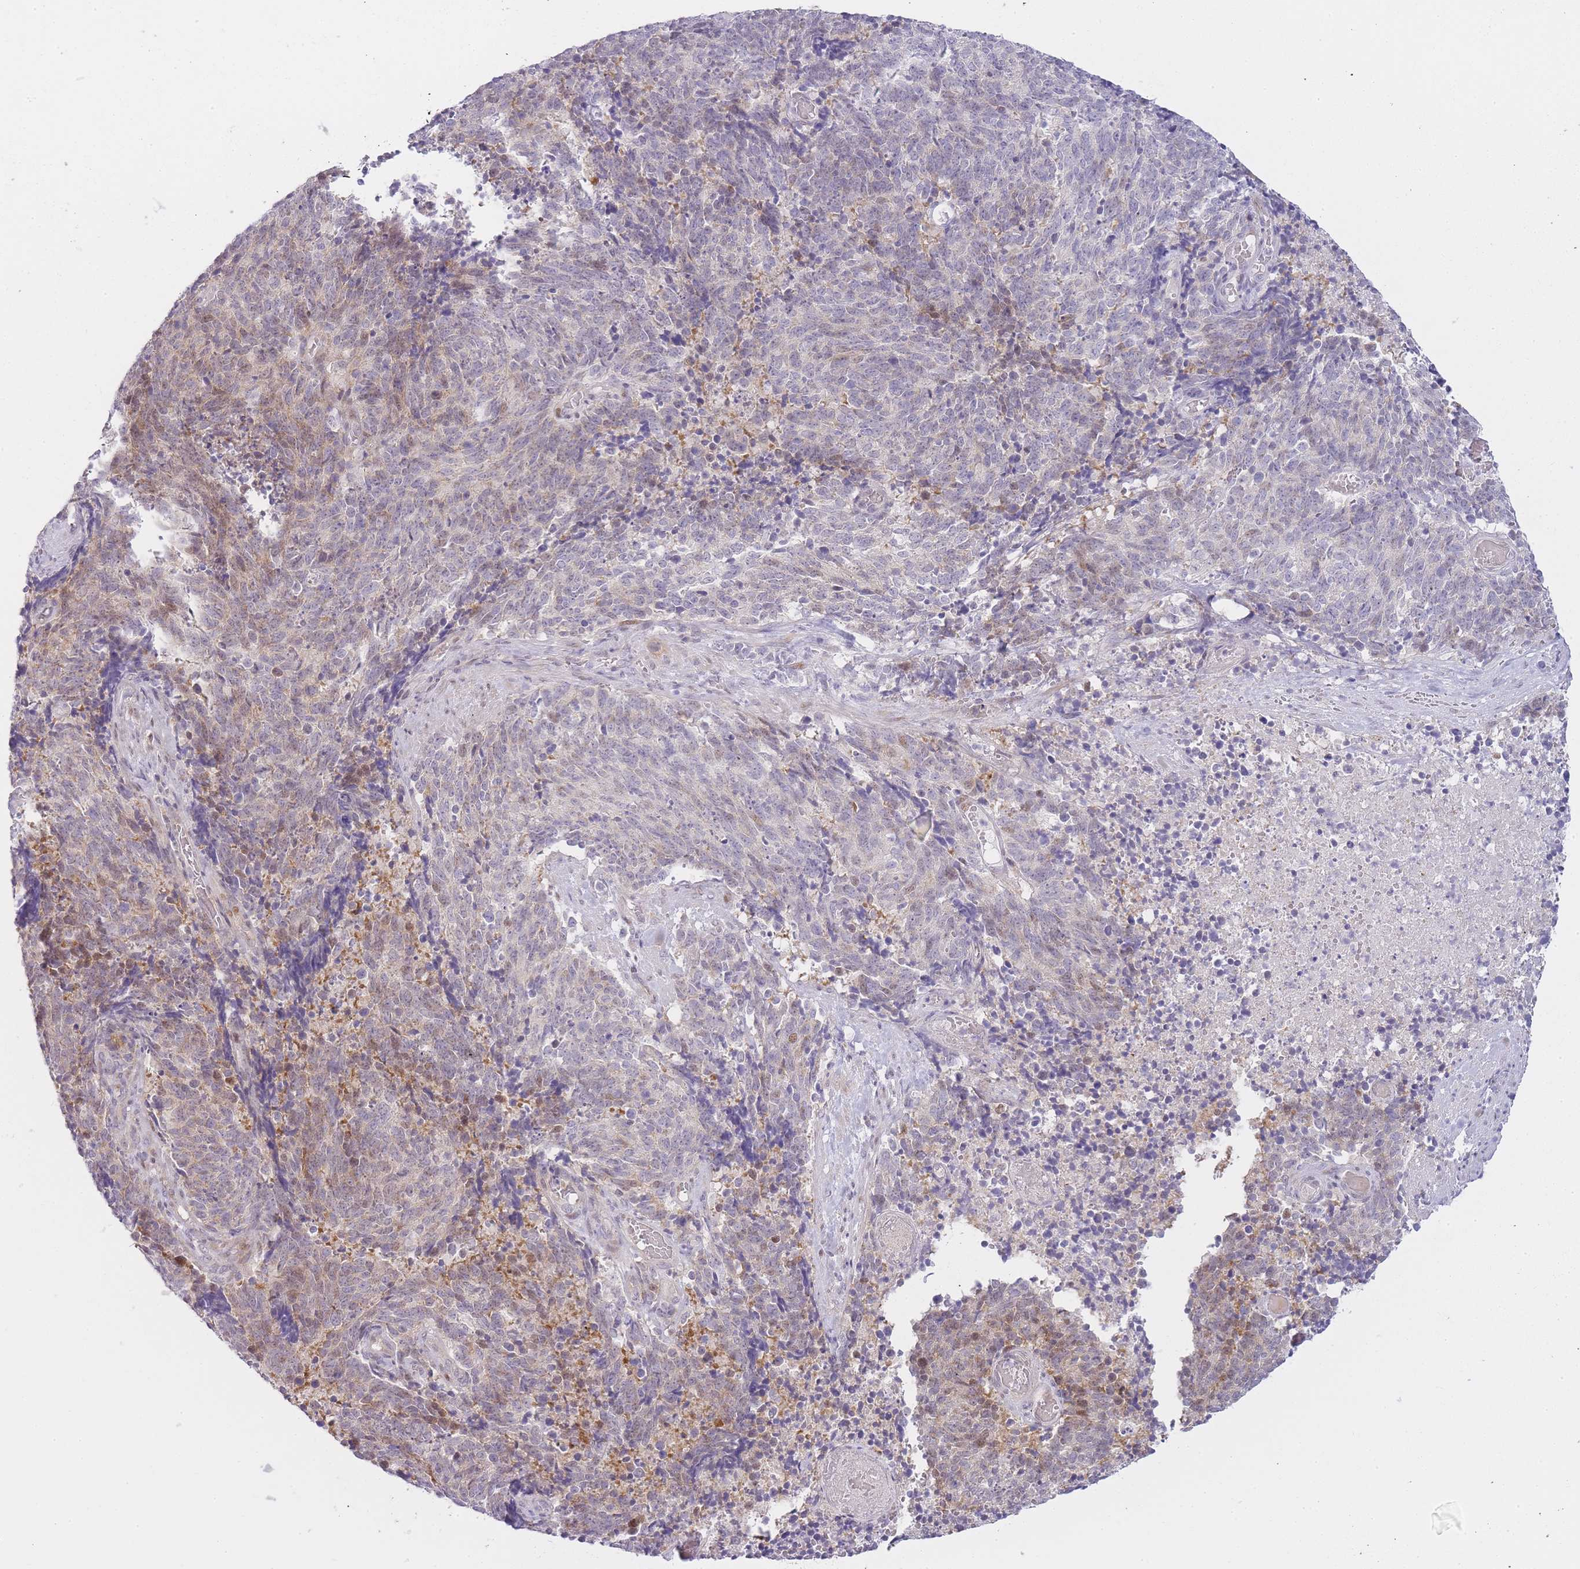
{"staining": {"intensity": "weak", "quantity": "<25%", "location": "cytoplasmic/membranous"}, "tissue": "cervical cancer", "cell_type": "Tumor cells", "image_type": "cancer", "snomed": [{"axis": "morphology", "description": "Squamous cell carcinoma, NOS"}, {"axis": "topography", "description": "Cervix"}], "caption": "A histopathology image of human squamous cell carcinoma (cervical) is negative for staining in tumor cells.", "gene": "OGG1", "patient": {"sex": "female", "age": 29}}